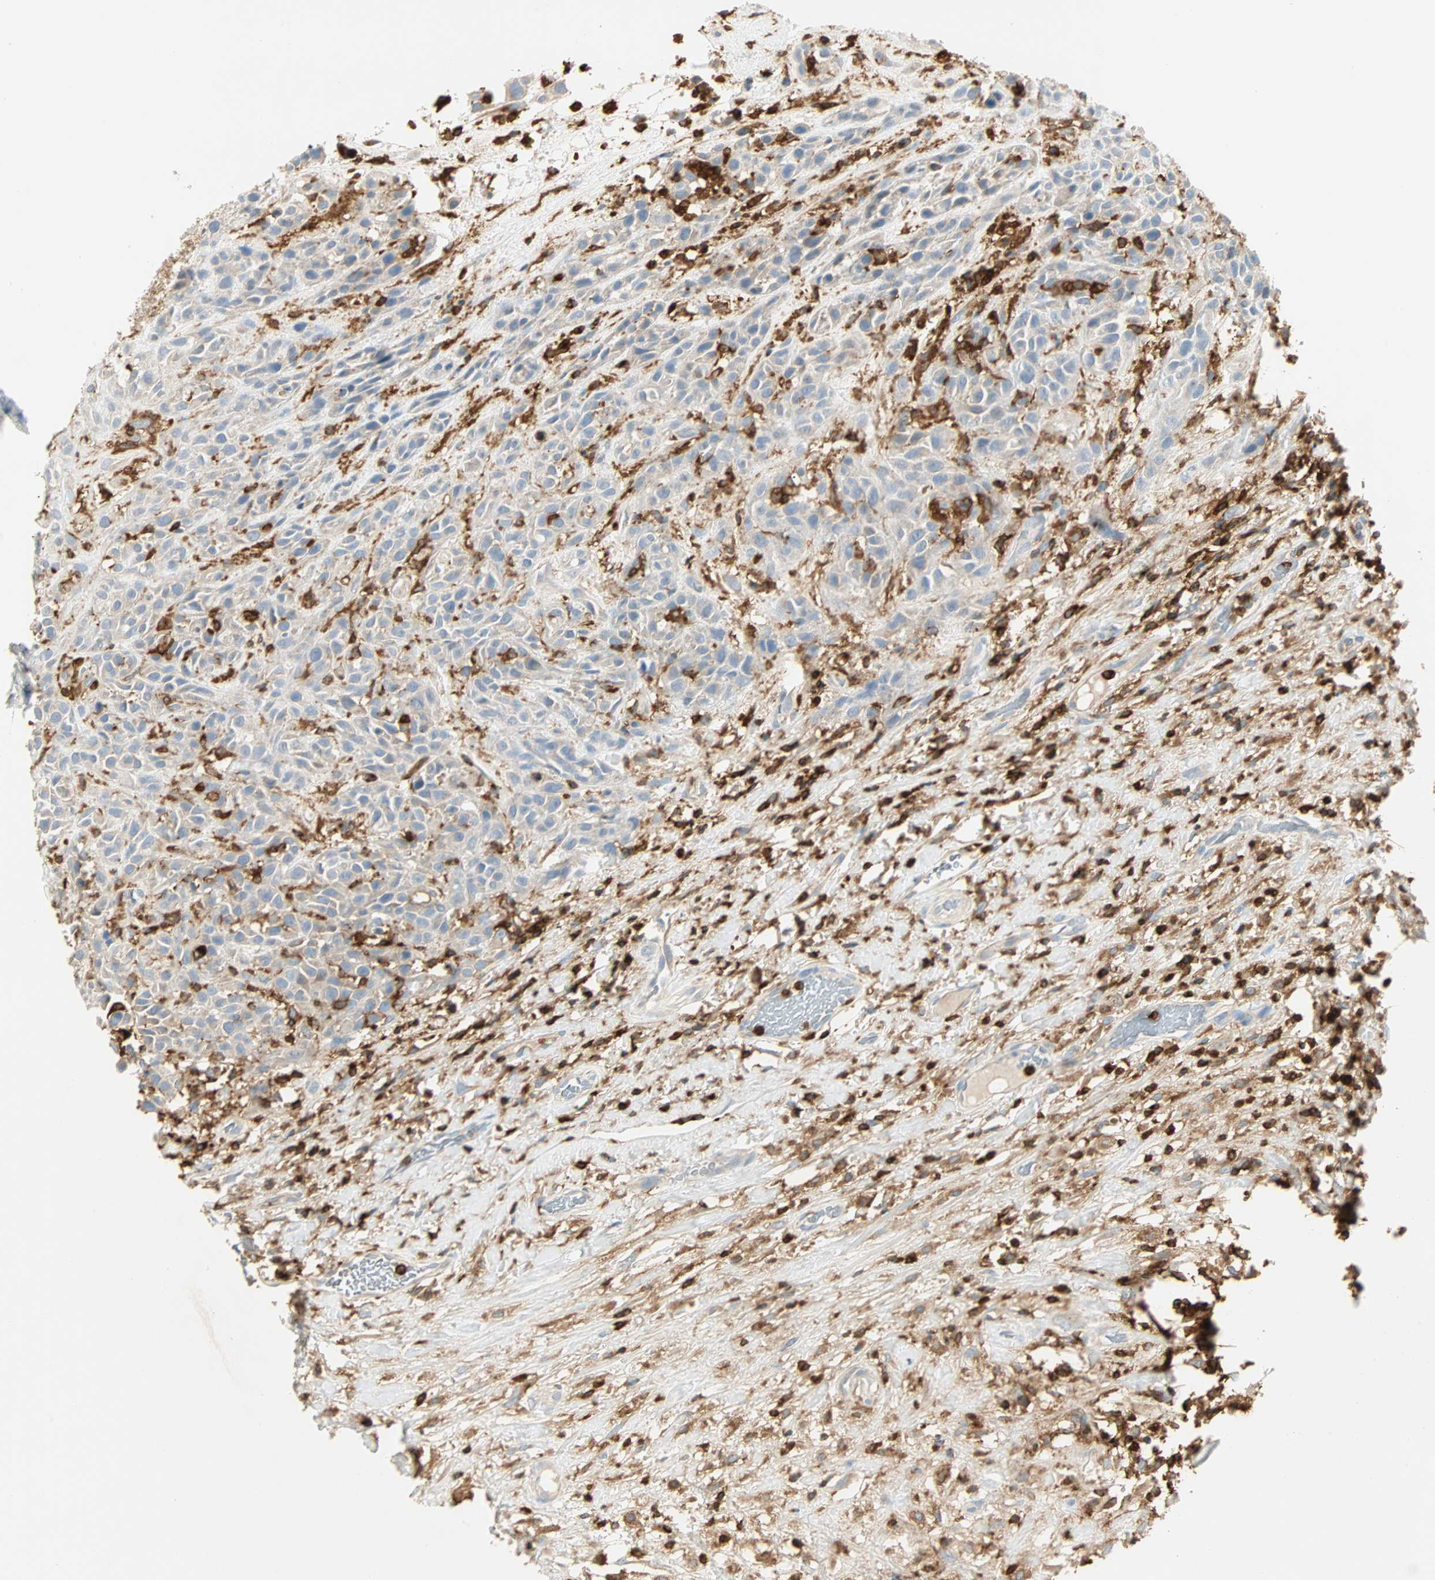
{"staining": {"intensity": "negative", "quantity": "none", "location": "none"}, "tissue": "head and neck cancer", "cell_type": "Tumor cells", "image_type": "cancer", "snomed": [{"axis": "morphology", "description": "Normal tissue, NOS"}, {"axis": "morphology", "description": "Squamous cell carcinoma, NOS"}, {"axis": "topography", "description": "Cartilage tissue"}, {"axis": "topography", "description": "Head-Neck"}], "caption": "This image is of head and neck cancer stained with IHC to label a protein in brown with the nuclei are counter-stained blue. There is no staining in tumor cells.", "gene": "FMNL1", "patient": {"sex": "male", "age": 62}}